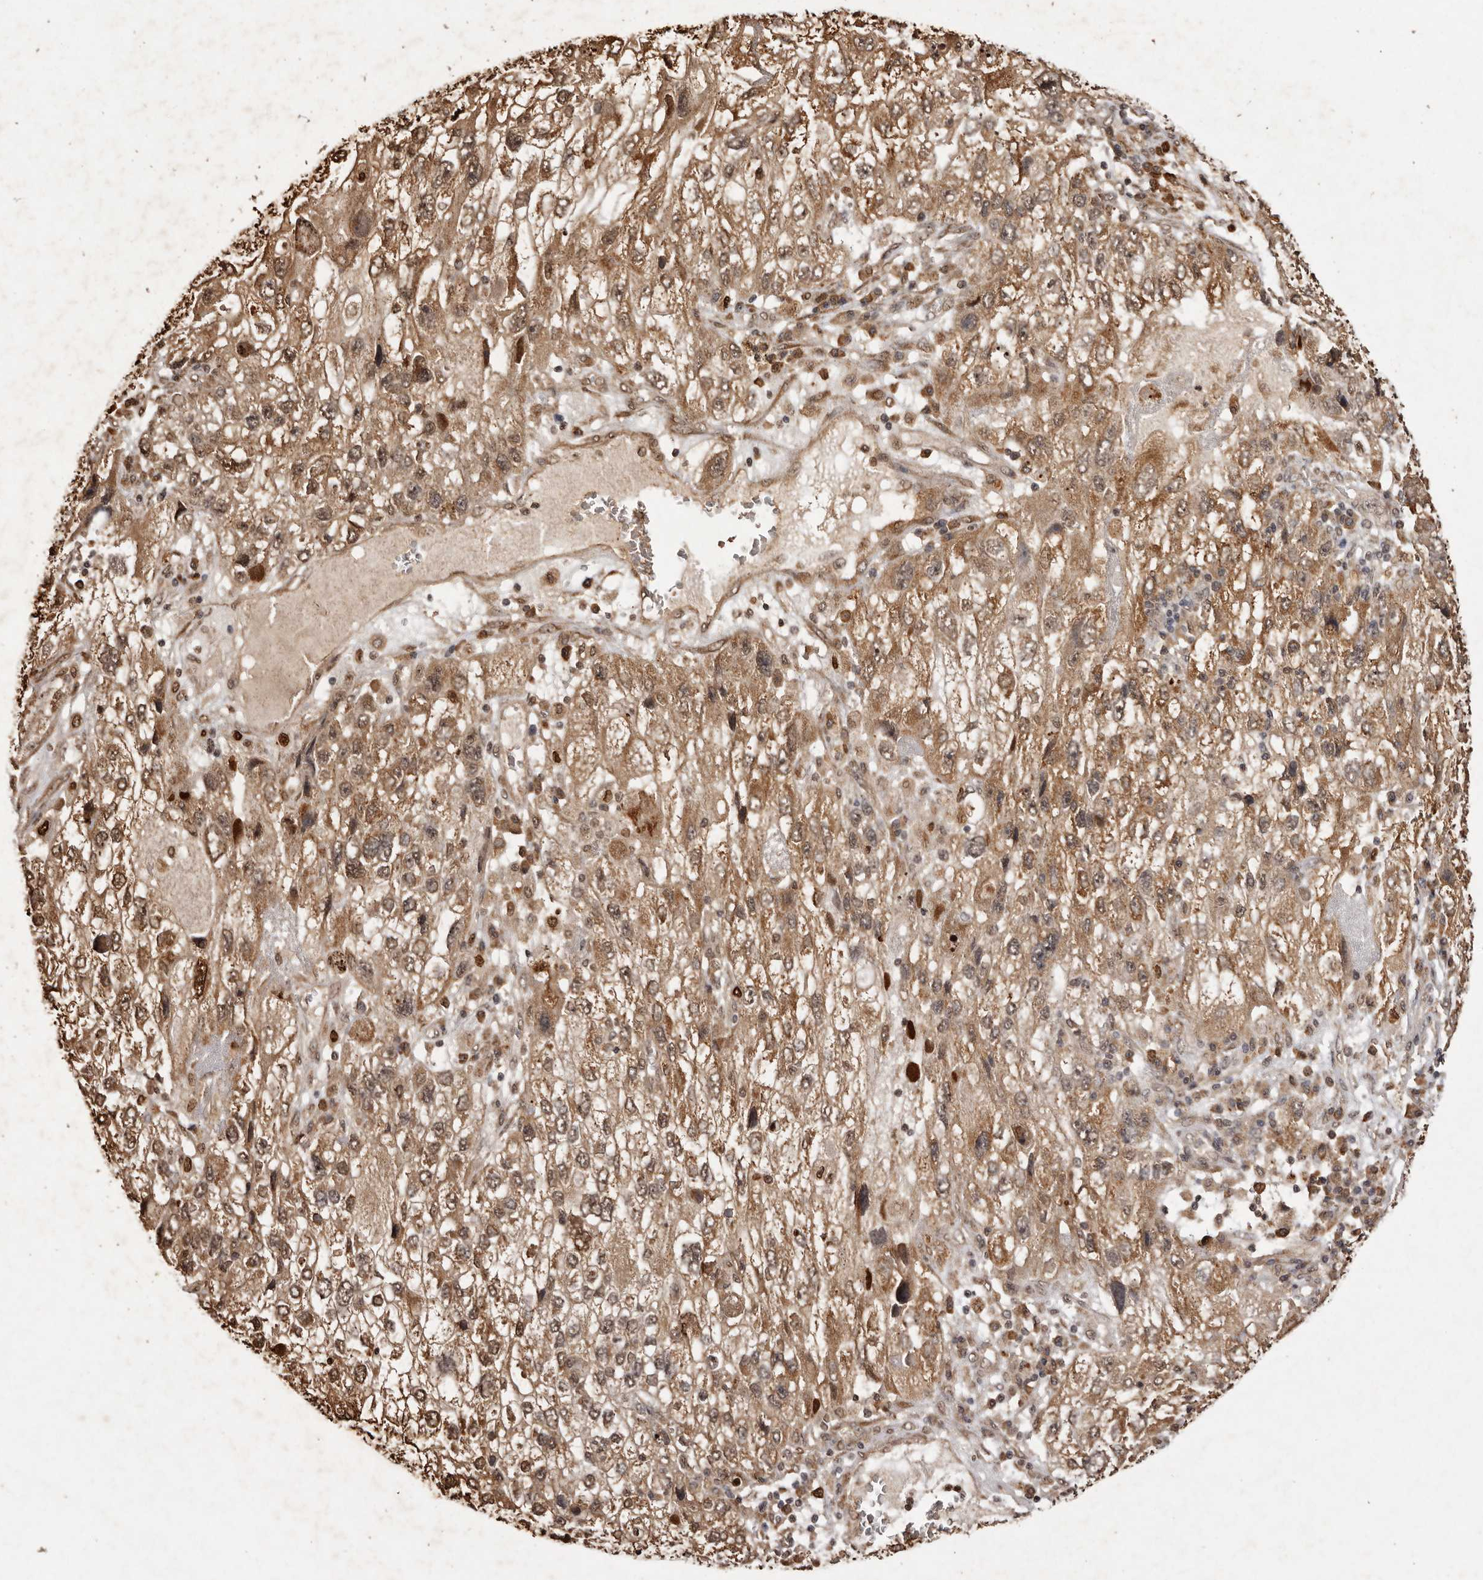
{"staining": {"intensity": "strong", "quantity": ">75%", "location": "cytoplasmic/membranous,nuclear"}, "tissue": "endometrial cancer", "cell_type": "Tumor cells", "image_type": "cancer", "snomed": [{"axis": "morphology", "description": "Adenocarcinoma, NOS"}, {"axis": "topography", "description": "Endometrium"}], "caption": "Immunohistochemical staining of endometrial cancer shows high levels of strong cytoplasmic/membranous and nuclear expression in approximately >75% of tumor cells. (Stains: DAB (3,3'-diaminobenzidine) in brown, nuclei in blue, Microscopy: brightfield microscopy at high magnification).", "gene": "NOTCH1", "patient": {"sex": "female", "age": 49}}